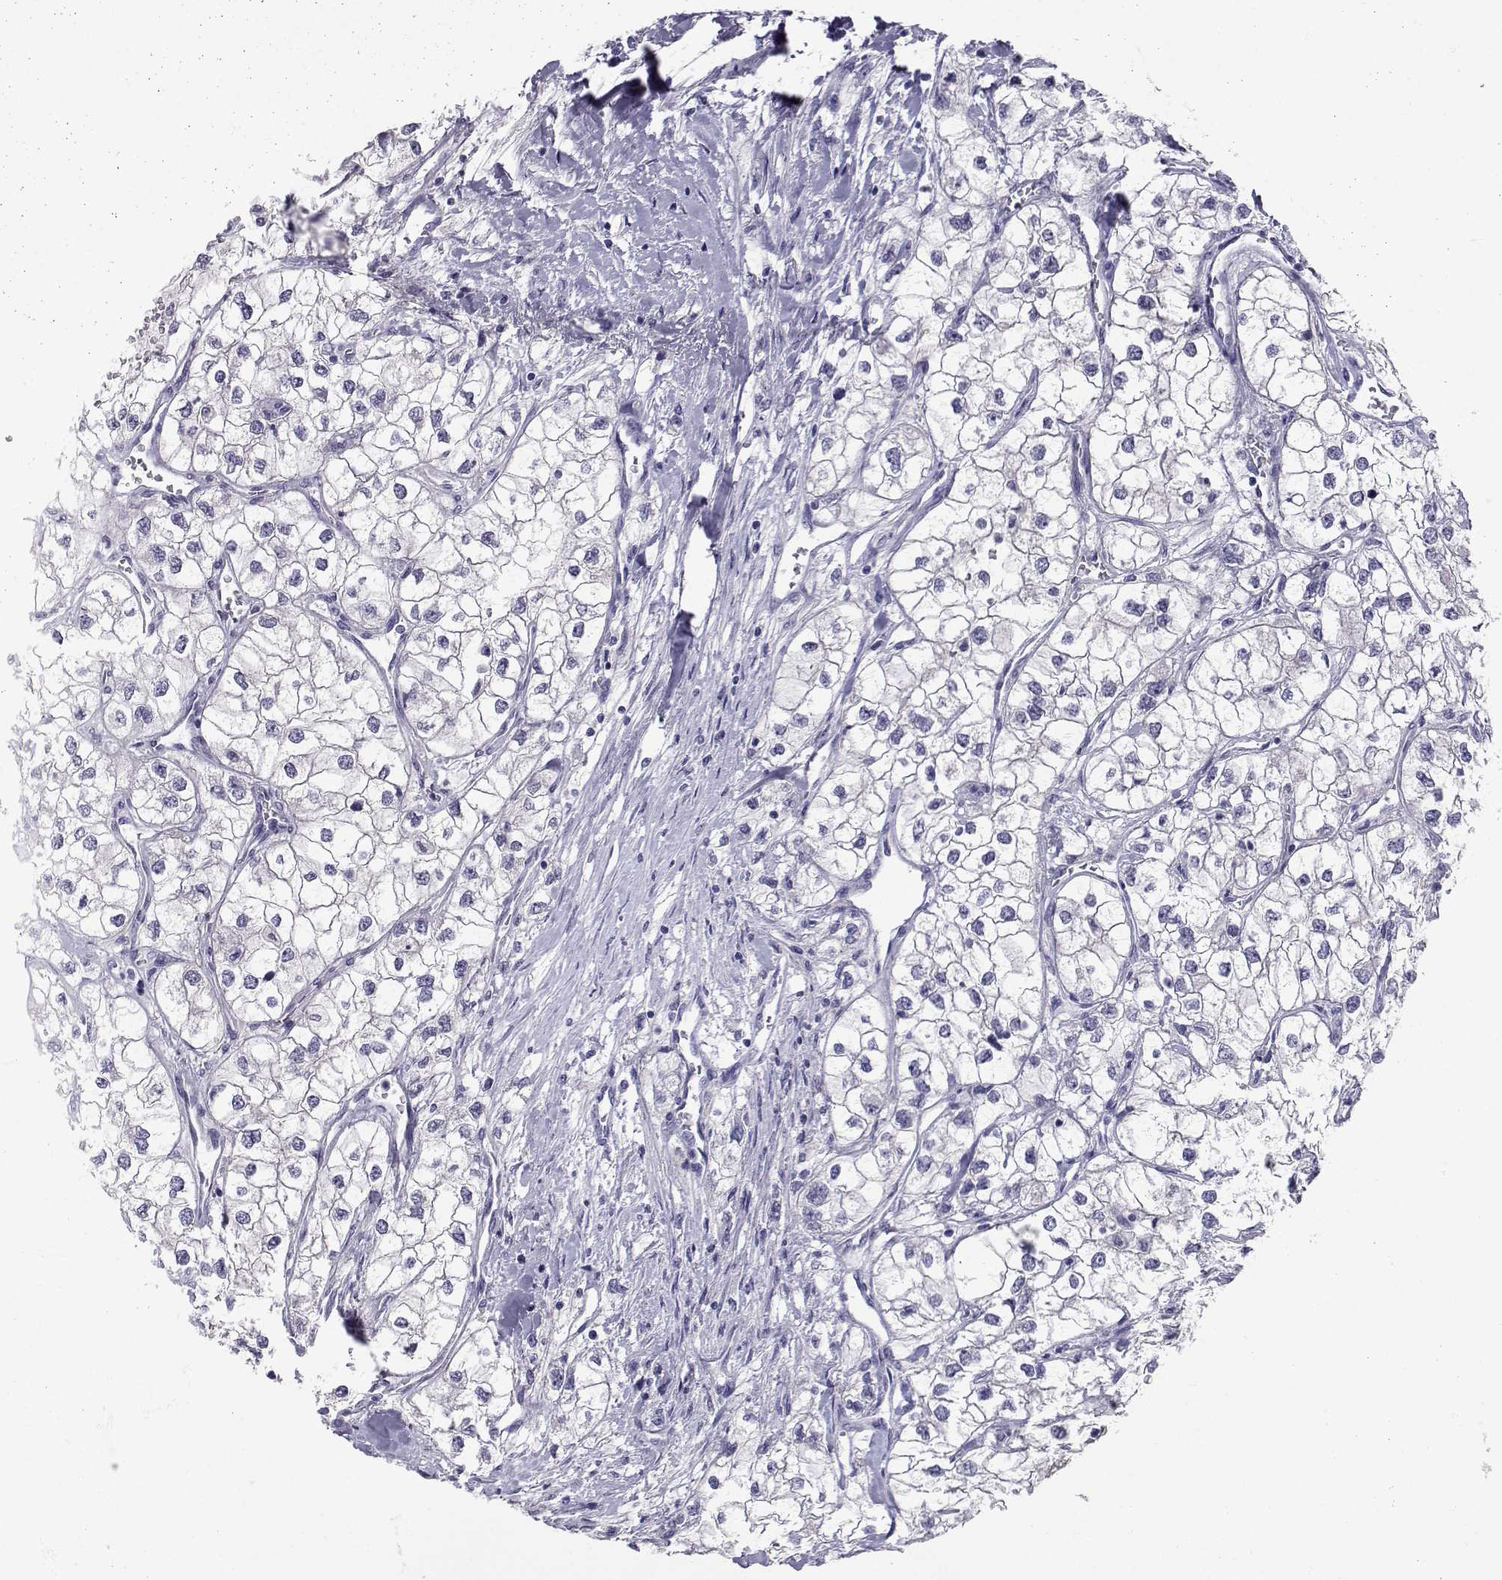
{"staining": {"intensity": "negative", "quantity": "none", "location": "none"}, "tissue": "renal cancer", "cell_type": "Tumor cells", "image_type": "cancer", "snomed": [{"axis": "morphology", "description": "Adenocarcinoma, NOS"}, {"axis": "topography", "description": "Kidney"}], "caption": "Human renal cancer (adenocarcinoma) stained for a protein using IHC shows no staining in tumor cells.", "gene": "SLC6A3", "patient": {"sex": "male", "age": 59}}